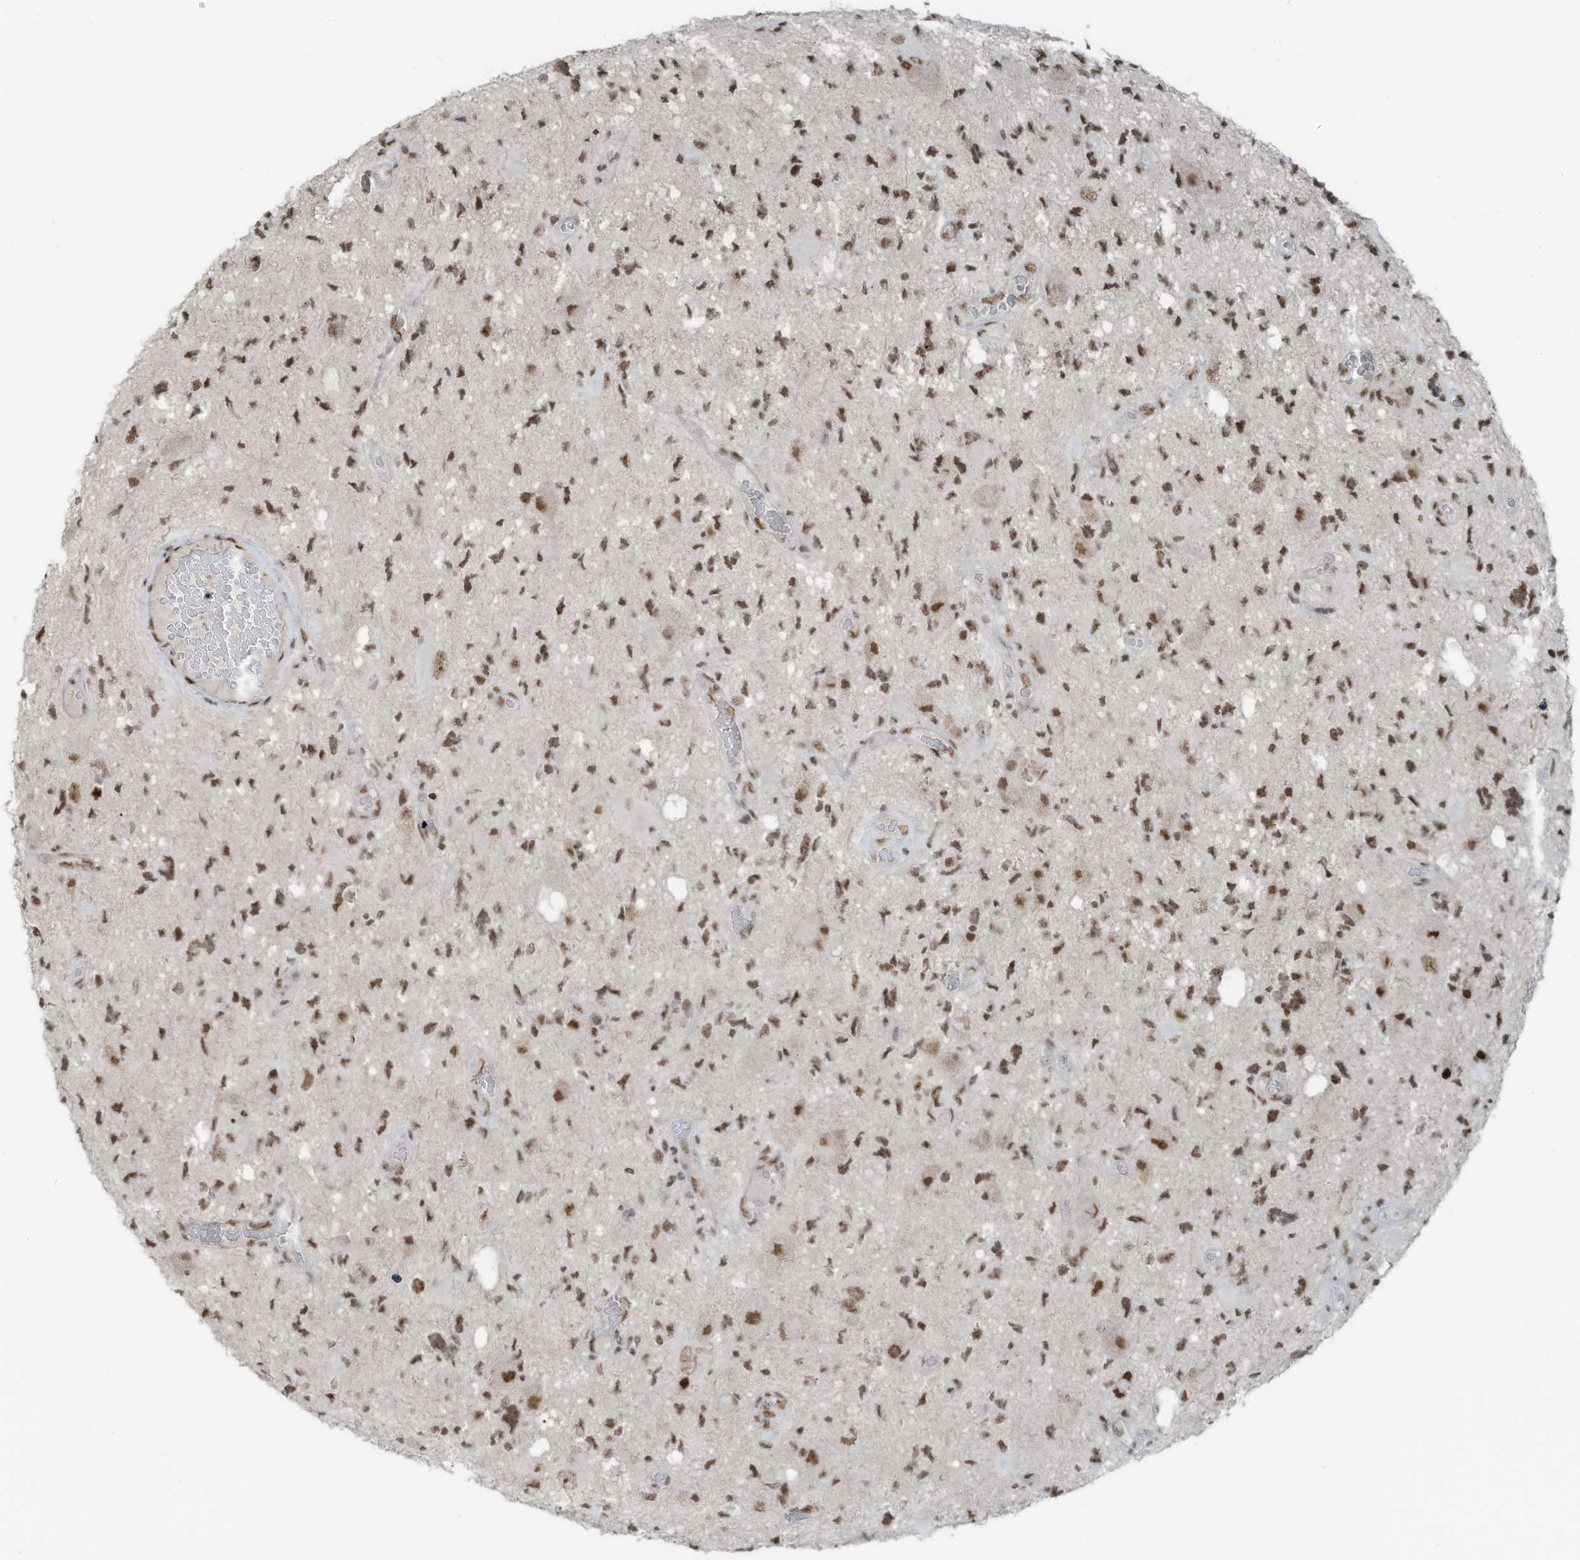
{"staining": {"intensity": "moderate", "quantity": ">75%", "location": "nuclear"}, "tissue": "glioma", "cell_type": "Tumor cells", "image_type": "cancer", "snomed": [{"axis": "morphology", "description": "Glioma, malignant, High grade"}, {"axis": "topography", "description": "Brain"}], "caption": "An immunohistochemistry (IHC) micrograph of tumor tissue is shown. Protein staining in brown shows moderate nuclear positivity in malignant glioma (high-grade) within tumor cells. Immunohistochemistry (ihc) stains the protein in brown and the nuclei are stained blue.", "gene": "WRNIP1", "patient": {"sex": "male", "age": 33}}